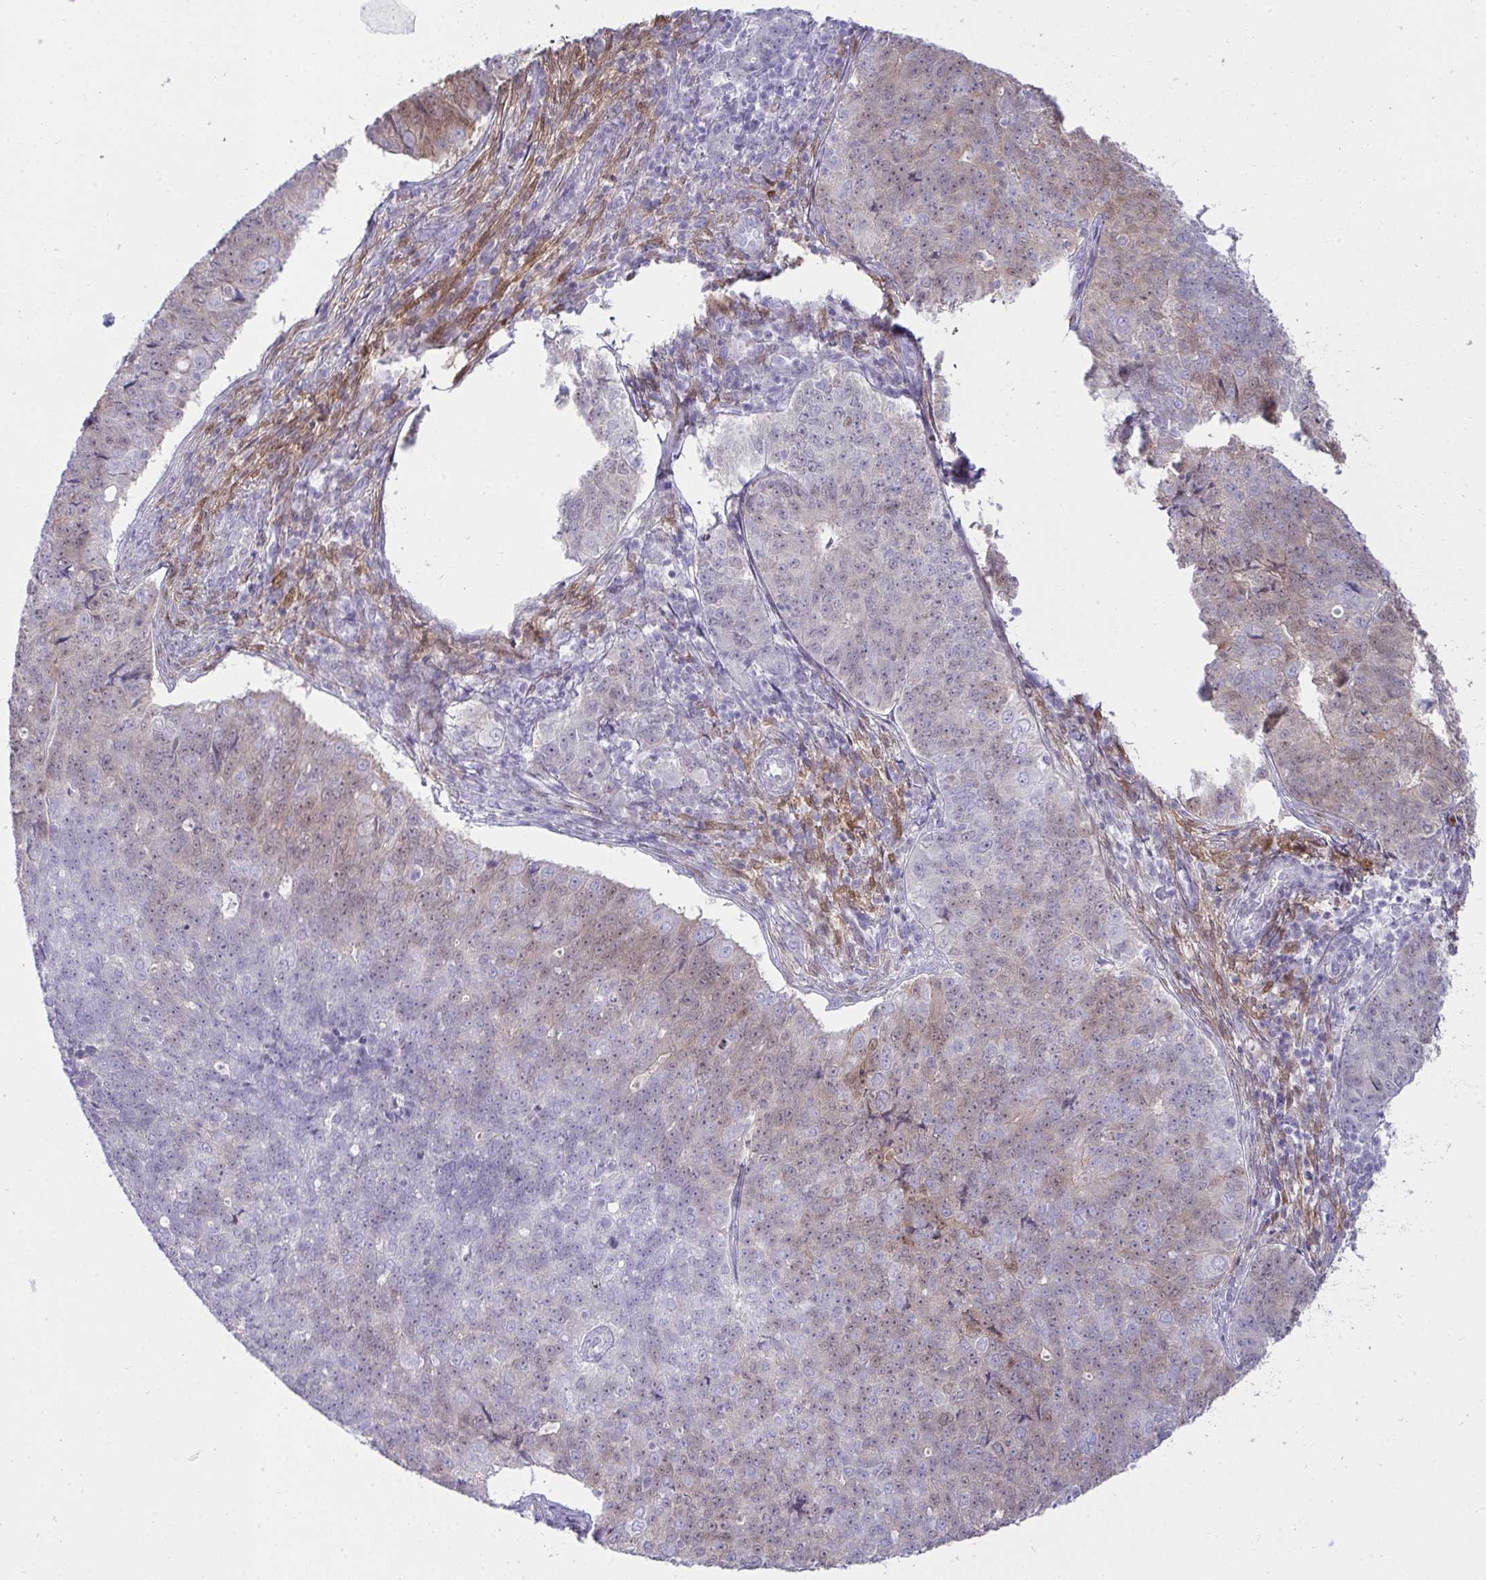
{"staining": {"intensity": "weak", "quantity": "<25%", "location": "cytoplasmic/membranous,nuclear"}, "tissue": "endometrial cancer", "cell_type": "Tumor cells", "image_type": "cancer", "snomed": [{"axis": "morphology", "description": "Adenocarcinoma, NOS"}, {"axis": "topography", "description": "Endometrium"}], "caption": "DAB (3,3'-diaminobenzidine) immunohistochemical staining of endometrial cancer (adenocarcinoma) displays no significant expression in tumor cells. (DAB (3,3'-diaminobenzidine) immunohistochemistry with hematoxylin counter stain).", "gene": "HSPB6", "patient": {"sex": "female", "age": 43}}